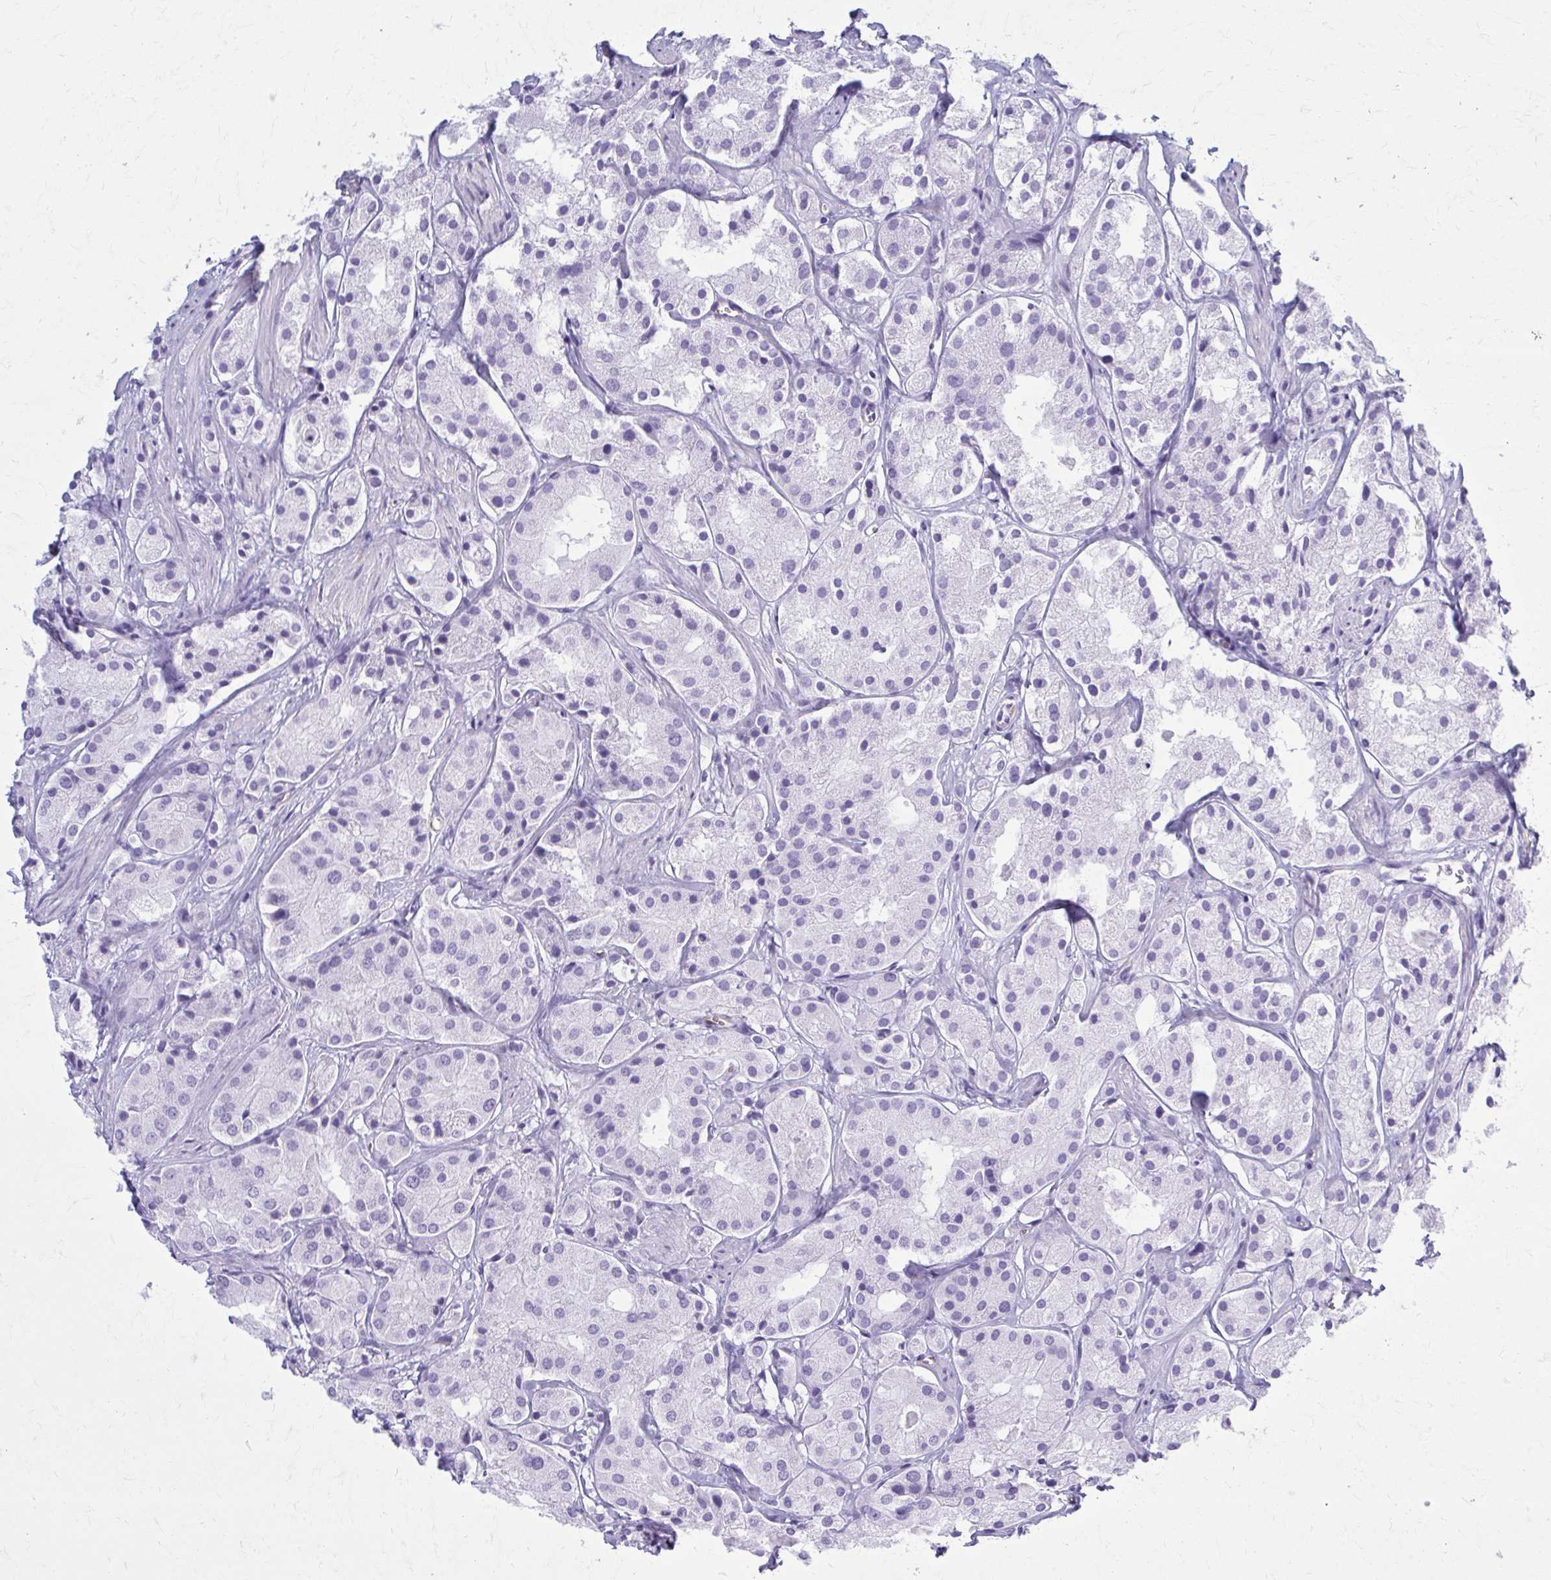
{"staining": {"intensity": "negative", "quantity": "none", "location": "none"}, "tissue": "prostate cancer", "cell_type": "Tumor cells", "image_type": "cancer", "snomed": [{"axis": "morphology", "description": "Adenocarcinoma, Low grade"}, {"axis": "topography", "description": "Prostate"}], "caption": "An IHC image of adenocarcinoma (low-grade) (prostate) is shown. There is no staining in tumor cells of adenocarcinoma (low-grade) (prostate).", "gene": "GFAP", "patient": {"sex": "male", "age": 69}}